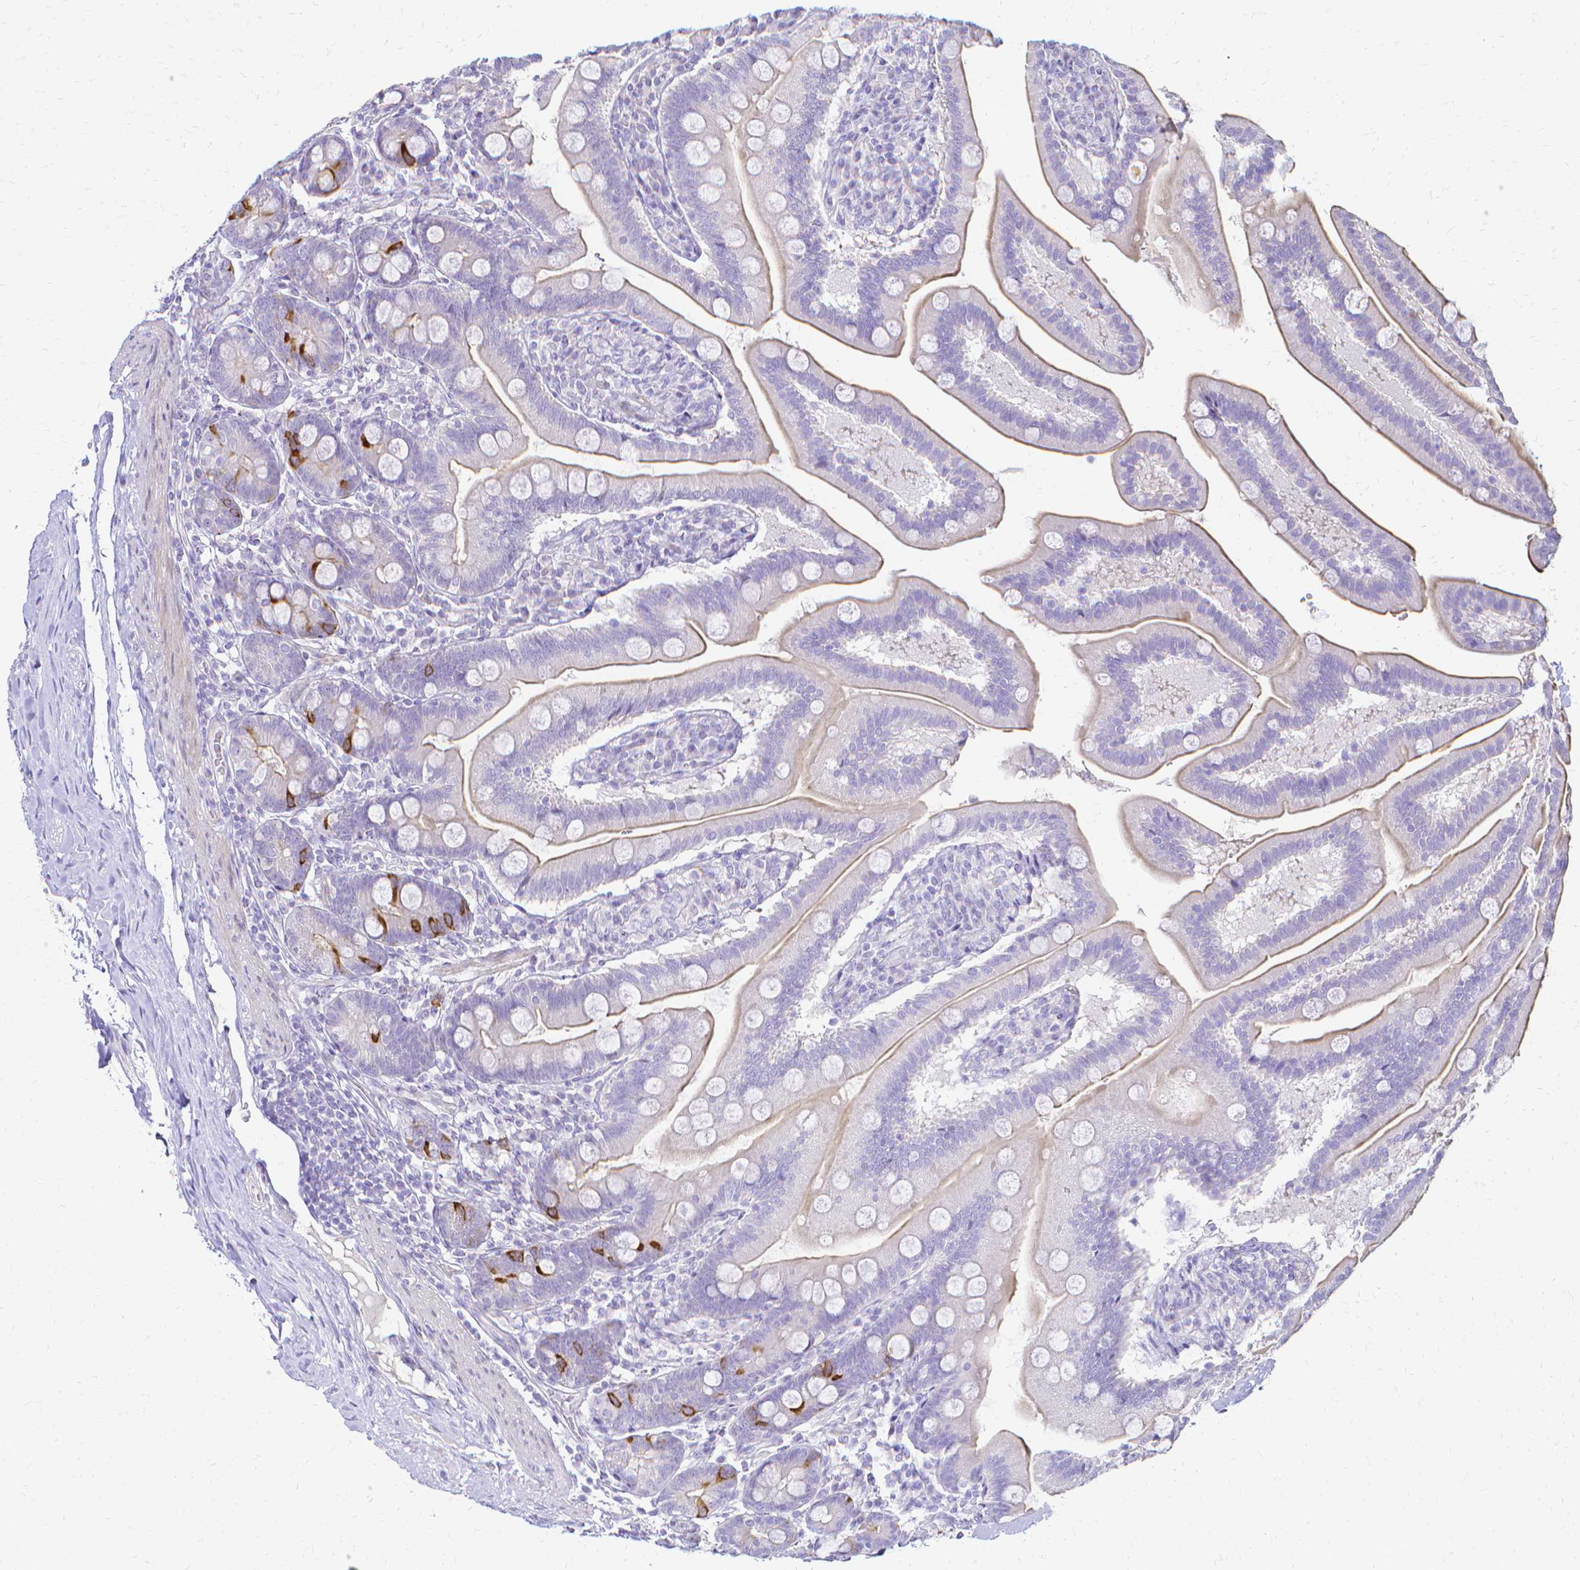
{"staining": {"intensity": "strong", "quantity": "<25%", "location": "cytoplasmic/membranous"}, "tissue": "duodenum", "cell_type": "Glandular cells", "image_type": "normal", "snomed": [{"axis": "morphology", "description": "Normal tissue, NOS"}, {"axis": "topography", "description": "Duodenum"}], "caption": "A medium amount of strong cytoplasmic/membranous staining is appreciated in about <25% of glandular cells in normal duodenum.", "gene": "CCNB1", "patient": {"sex": "female", "age": 67}}